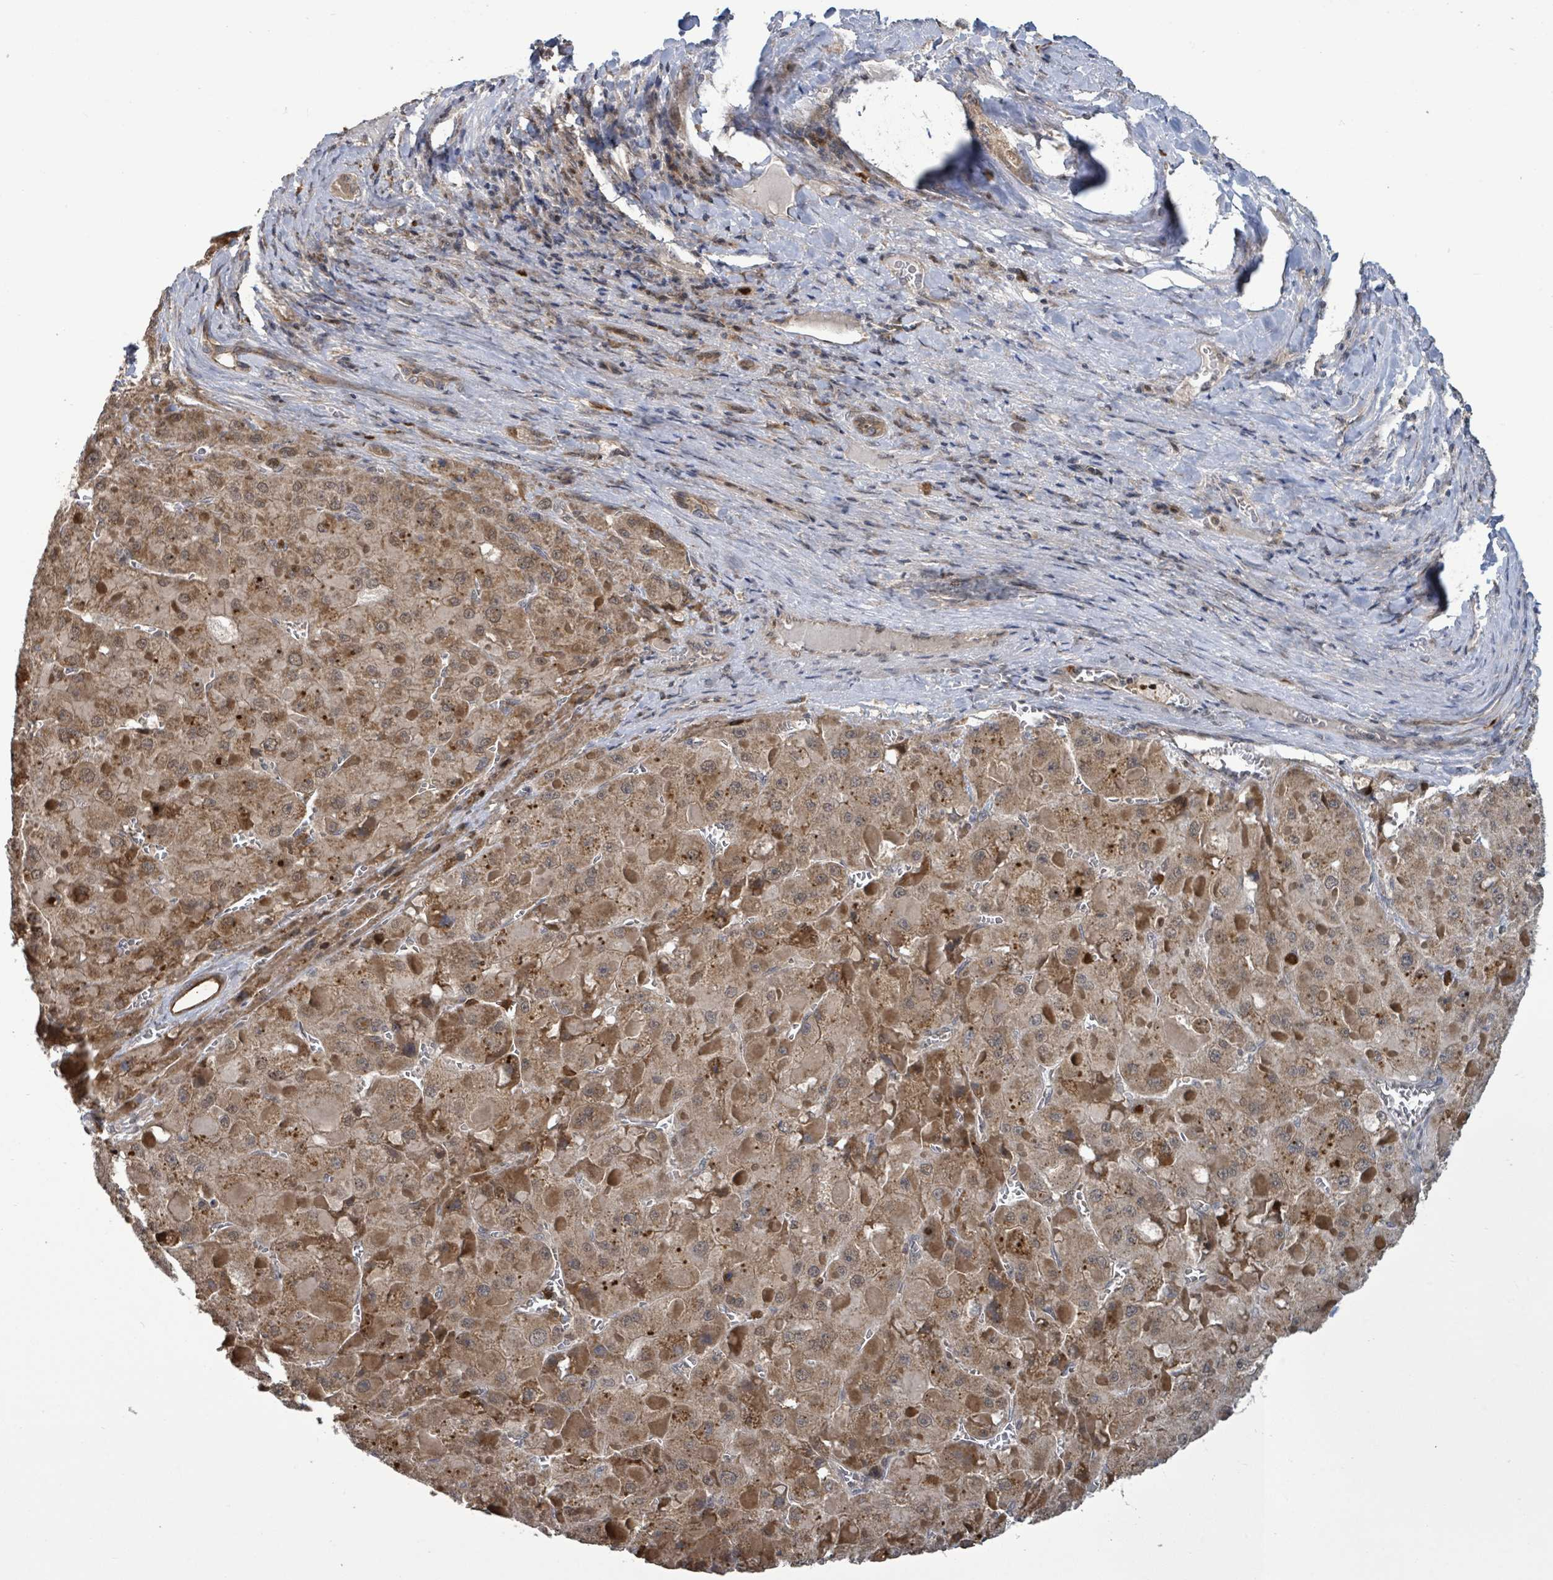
{"staining": {"intensity": "moderate", "quantity": ">75%", "location": "cytoplasmic/membranous,nuclear"}, "tissue": "liver cancer", "cell_type": "Tumor cells", "image_type": "cancer", "snomed": [{"axis": "morphology", "description": "Carcinoma, Hepatocellular, NOS"}, {"axis": "topography", "description": "Liver"}], "caption": "Liver hepatocellular carcinoma stained with a protein marker displays moderate staining in tumor cells.", "gene": "COQ6", "patient": {"sex": "female", "age": 73}}